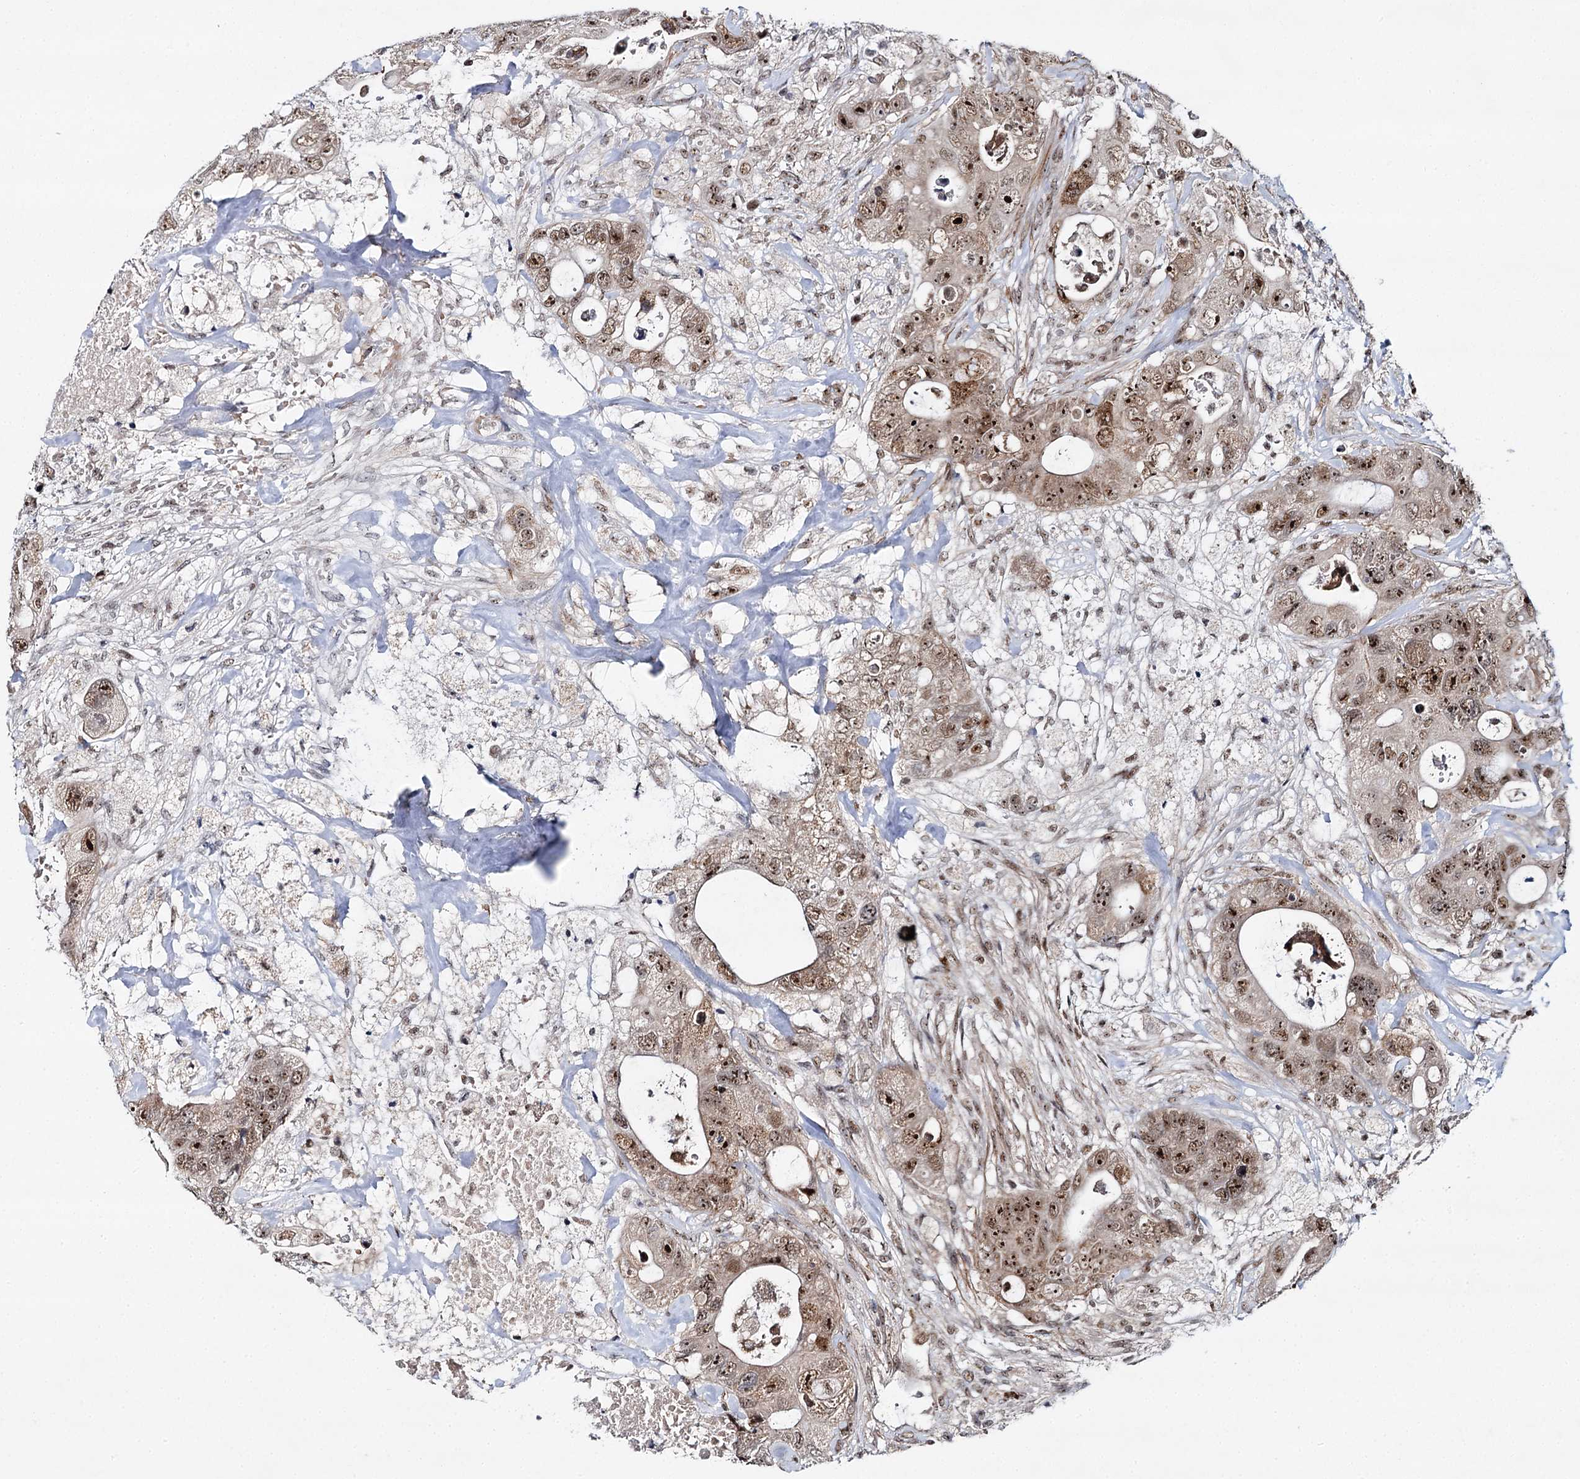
{"staining": {"intensity": "strong", "quantity": ">75%", "location": "nuclear"}, "tissue": "colorectal cancer", "cell_type": "Tumor cells", "image_type": "cancer", "snomed": [{"axis": "morphology", "description": "Adenocarcinoma, NOS"}, {"axis": "topography", "description": "Colon"}], "caption": "Human colorectal adenocarcinoma stained for a protein (brown) exhibits strong nuclear positive staining in approximately >75% of tumor cells.", "gene": "BUD13", "patient": {"sex": "female", "age": 46}}